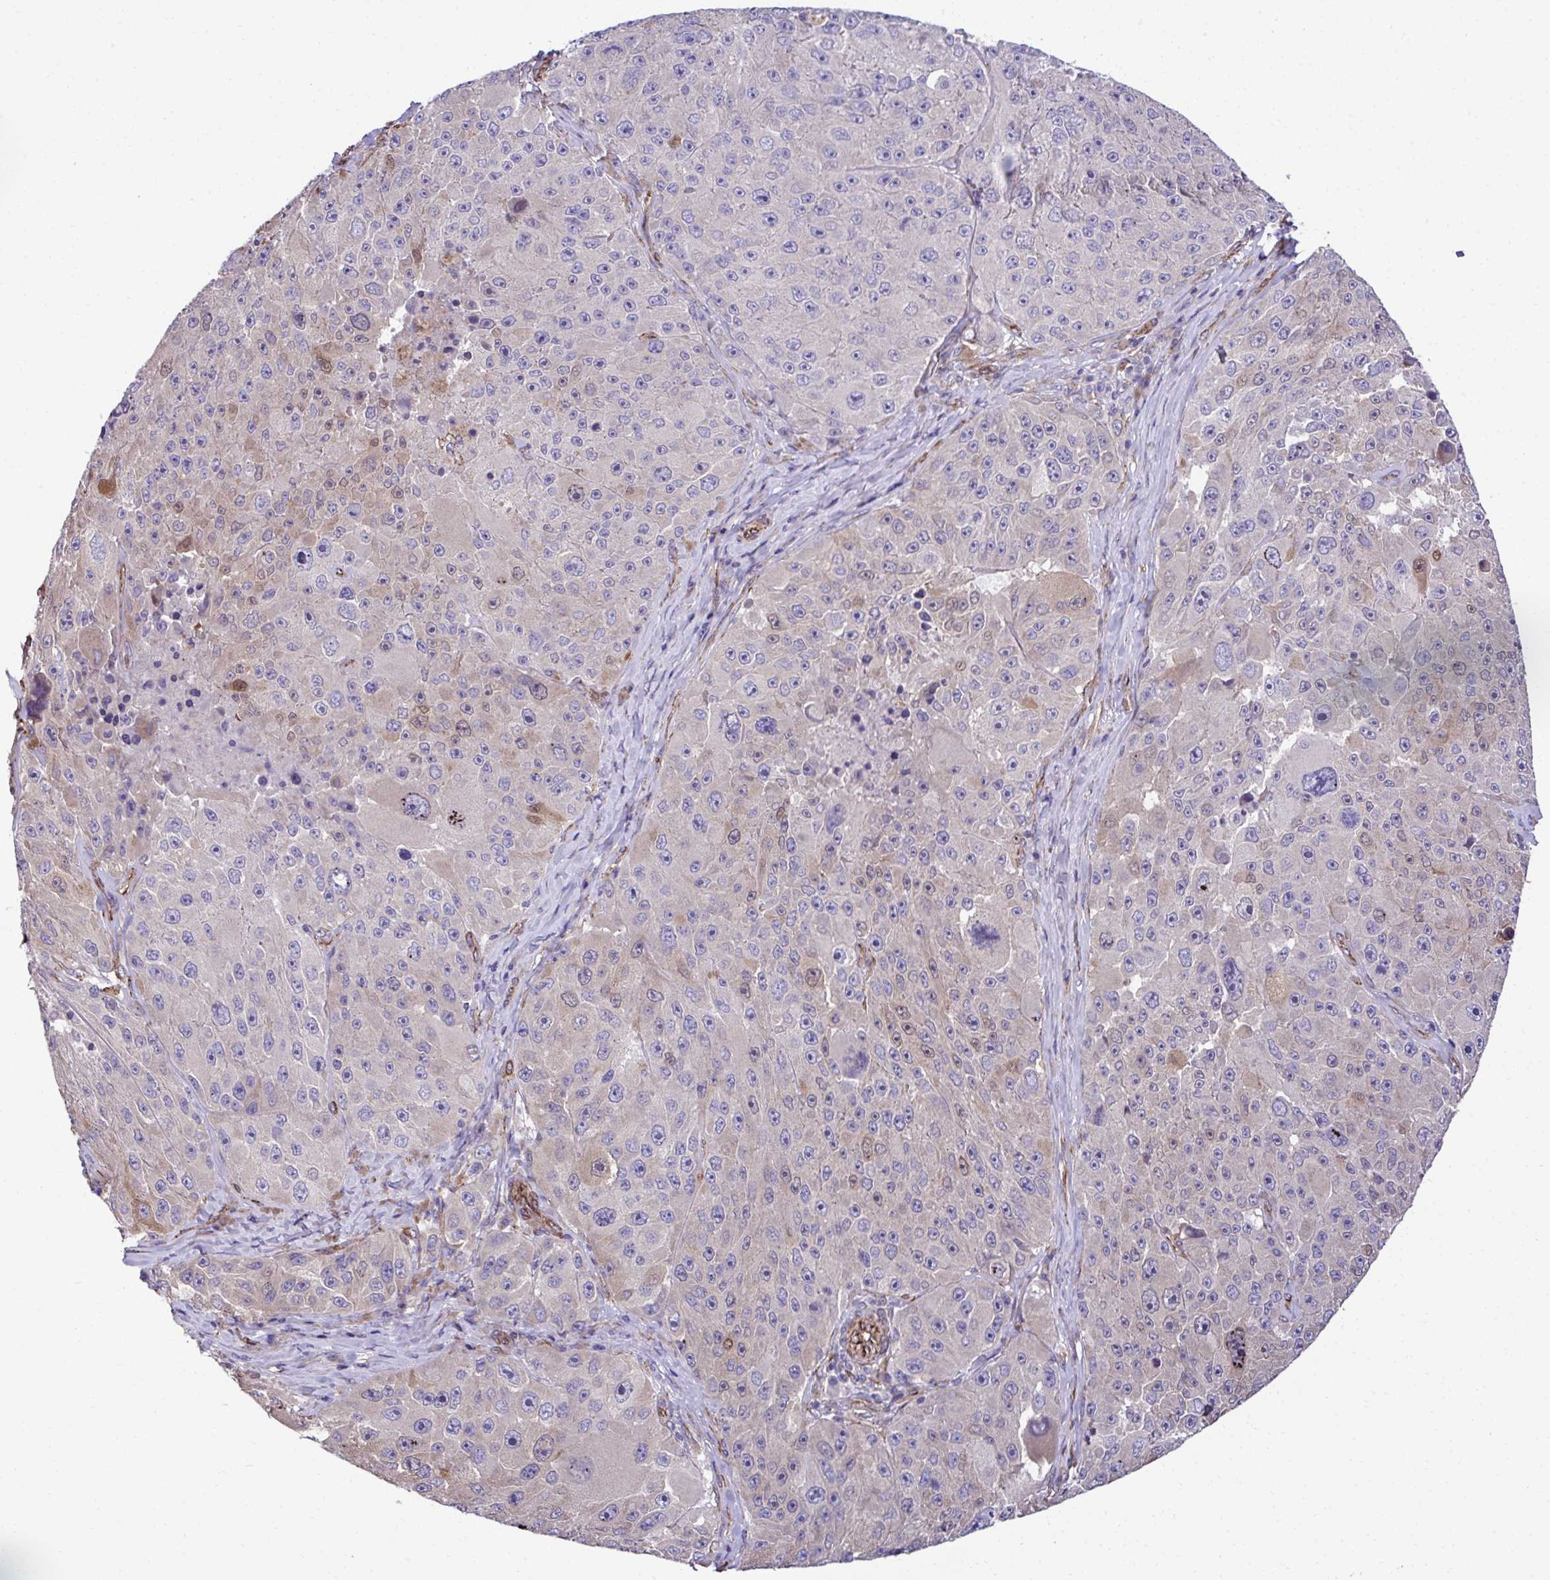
{"staining": {"intensity": "negative", "quantity": "none", "location": "none"}, "tissue": "melanoma", "cell_type": "Tumor cells", "image_type": "cancer", "snomed": [{"axis": "morphology", "description": "Malignant melanoma, Metastatic site"}, {"axis": "topography", "description": "Lymph node"}], "caption": "This micrograph is of melanoma stained with immunohistochemistry (IHC) to label a protein in brown with the nuclei are counter-stained blue. There is no expression in tumor cells. (DAB (3,3'-diaminobenzidine) immunohistochemistry, high magnification).", "gene": "TRIM52", "patient": {"sex": "male", "age": 62}}